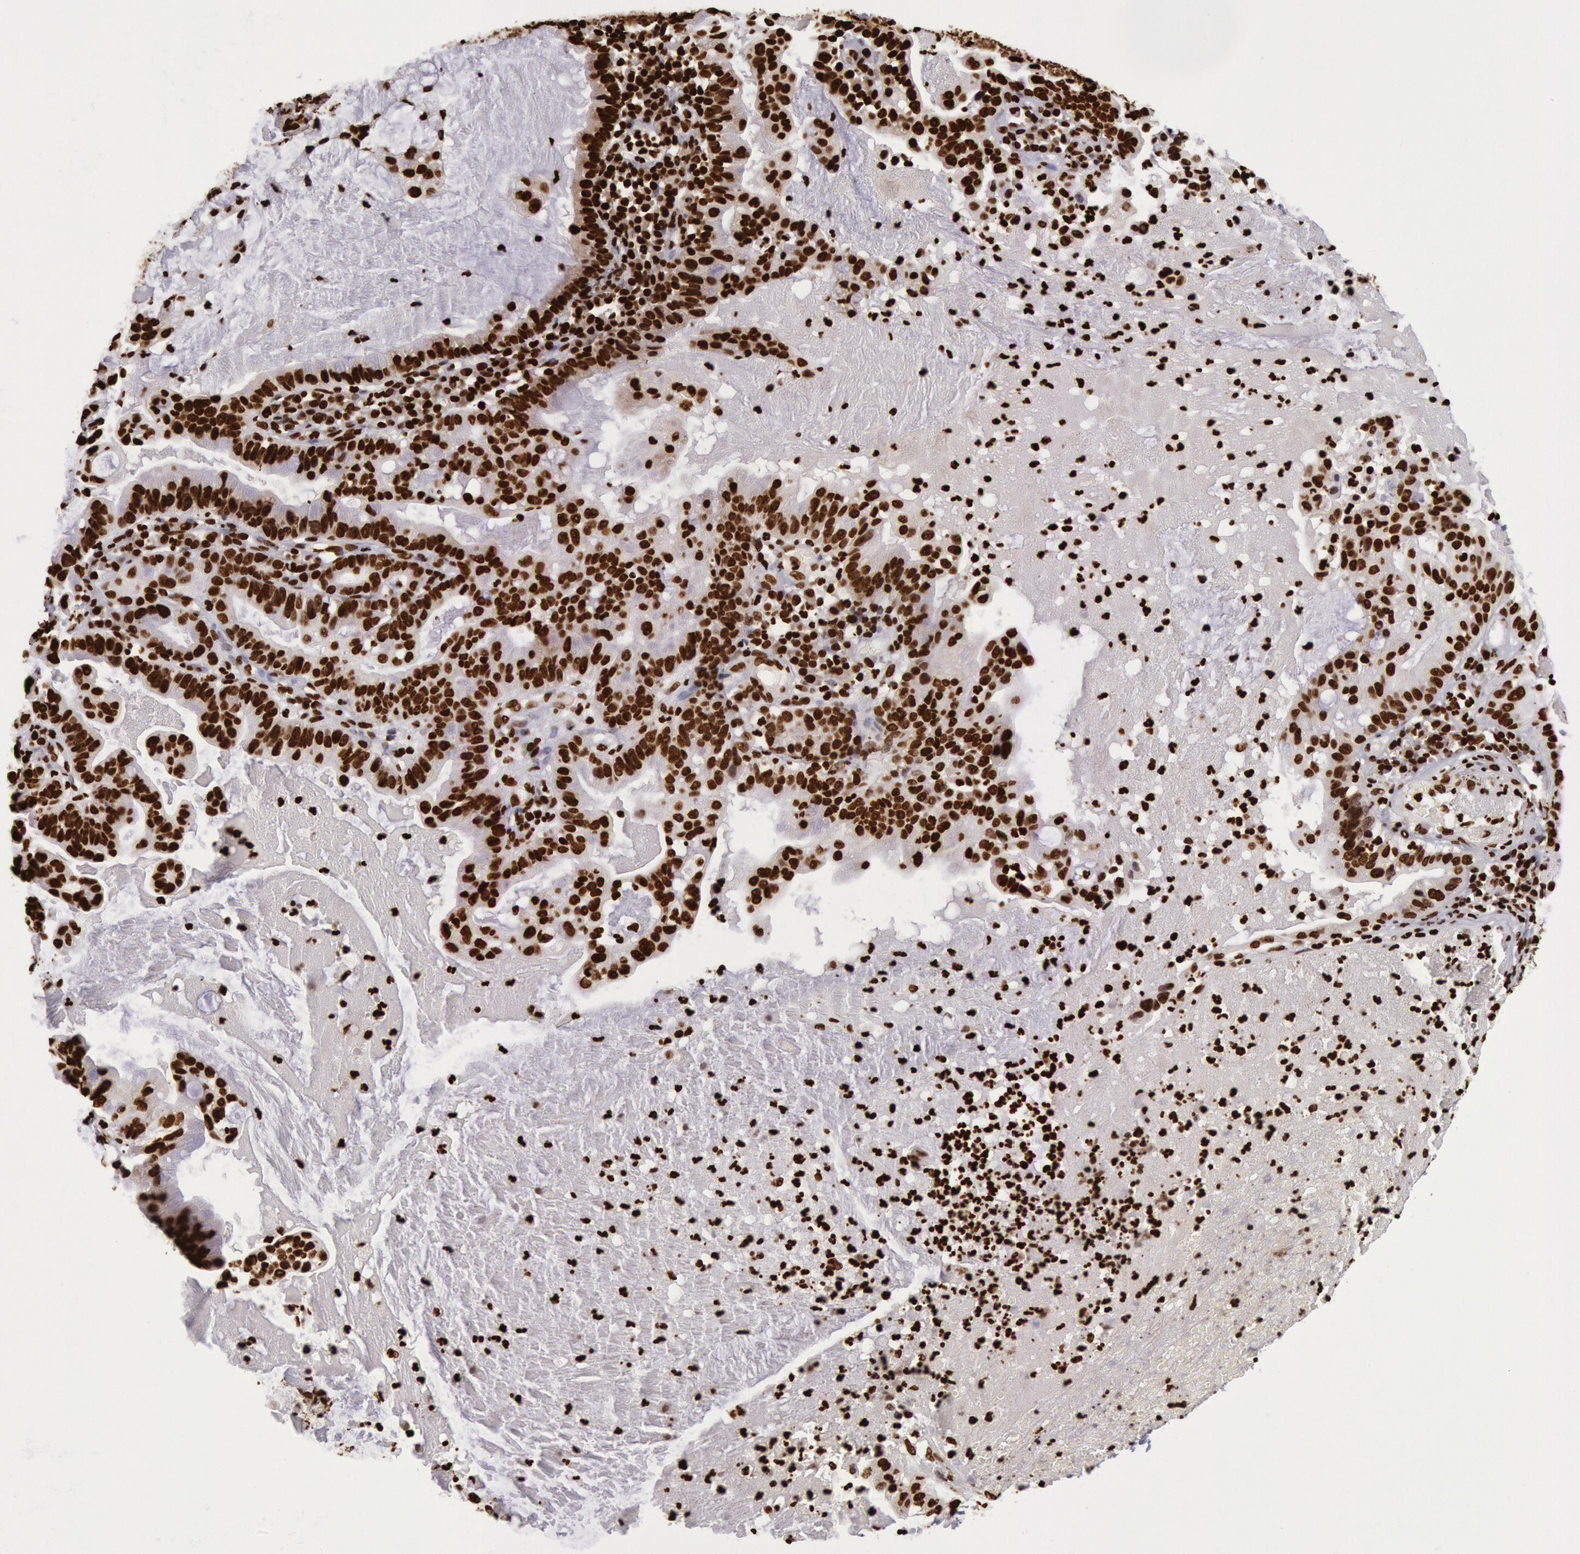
{"staining": {"intensity": "strong", "quantity": ">75%", "location": "nuclear"}, "tissue": "cervical cancer", "cell_type": "Tumor cells", "image_type": "cancer", "snomed": [{"axis": "morphology", "description": "Adenocarcinoma, NOS"}, {"axis": "topography", "description": "Cervix"}], "caption": "Immunohistochemistry of cervical adenocarcinoma reveals high levels of strong nuclear positivity in about >75% of tumor cells. (DAB IHC, brown staining for protein, blue staining for nuclei).", "gene": "H3-4", "patient": {"sex": "female", "age": 41}}